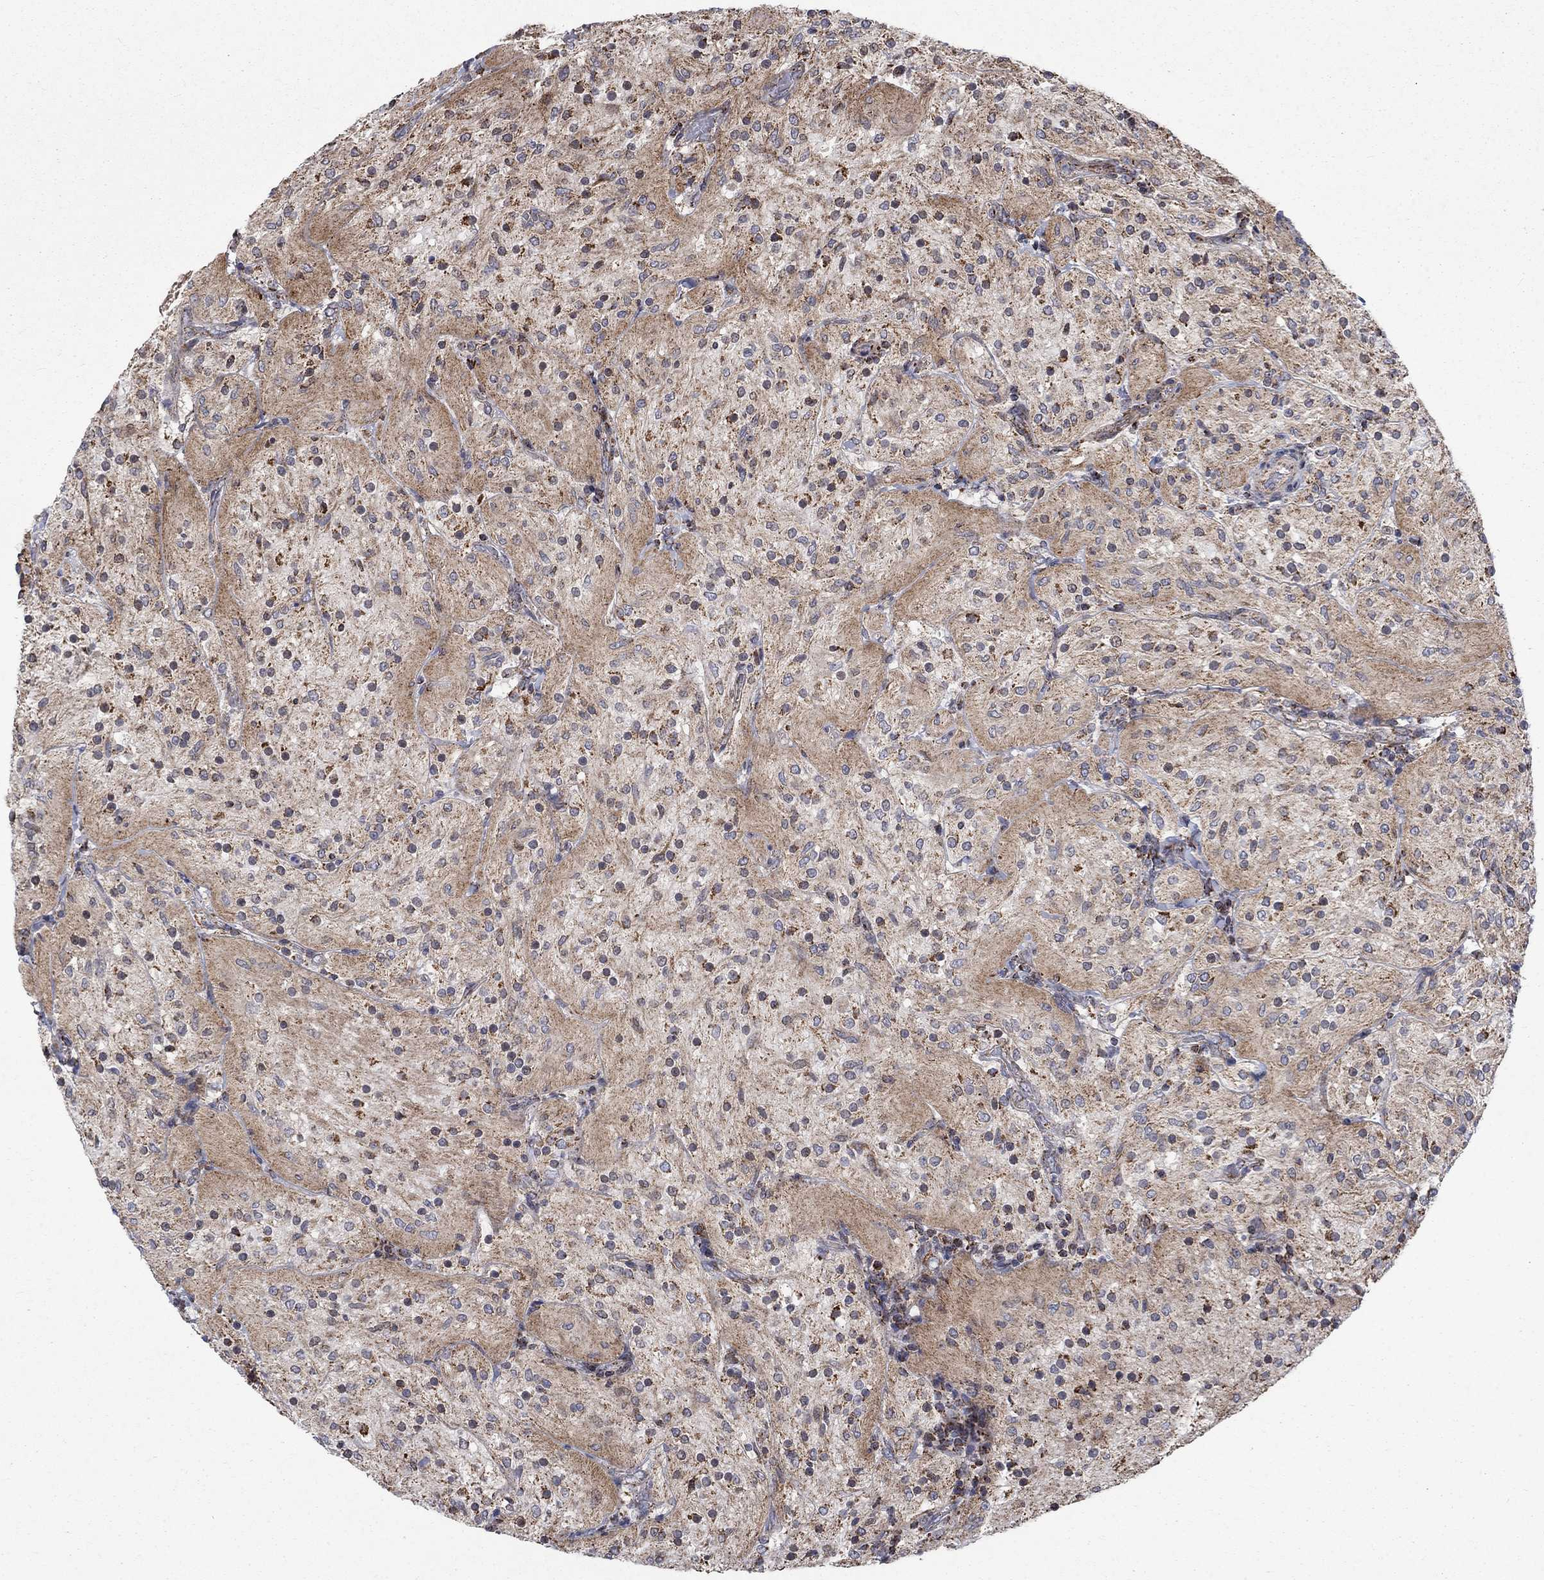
{"staining": {"intensity": "strong", "quantity": "<25%", "location": "cytoplasmic/membranous"}, "tissue": "glioma", "cell_type": "Tumor cells", "image_type": "cancer", "snomed": [{"axis": "morphology", "description": "Glioma, malignant, Low grade"}, {"axis": "topography", "description": "Brain"}], "caption": "The photomicrograph demonstrates staining of low-grade glioma (malignant), revealing strong cytoplasmic/membranous protein staining (brown color) within tumor cells. Nuclei are stained in blue.", "gene": "MOAP1", "patient": {"sex": "male", "age": 3}}